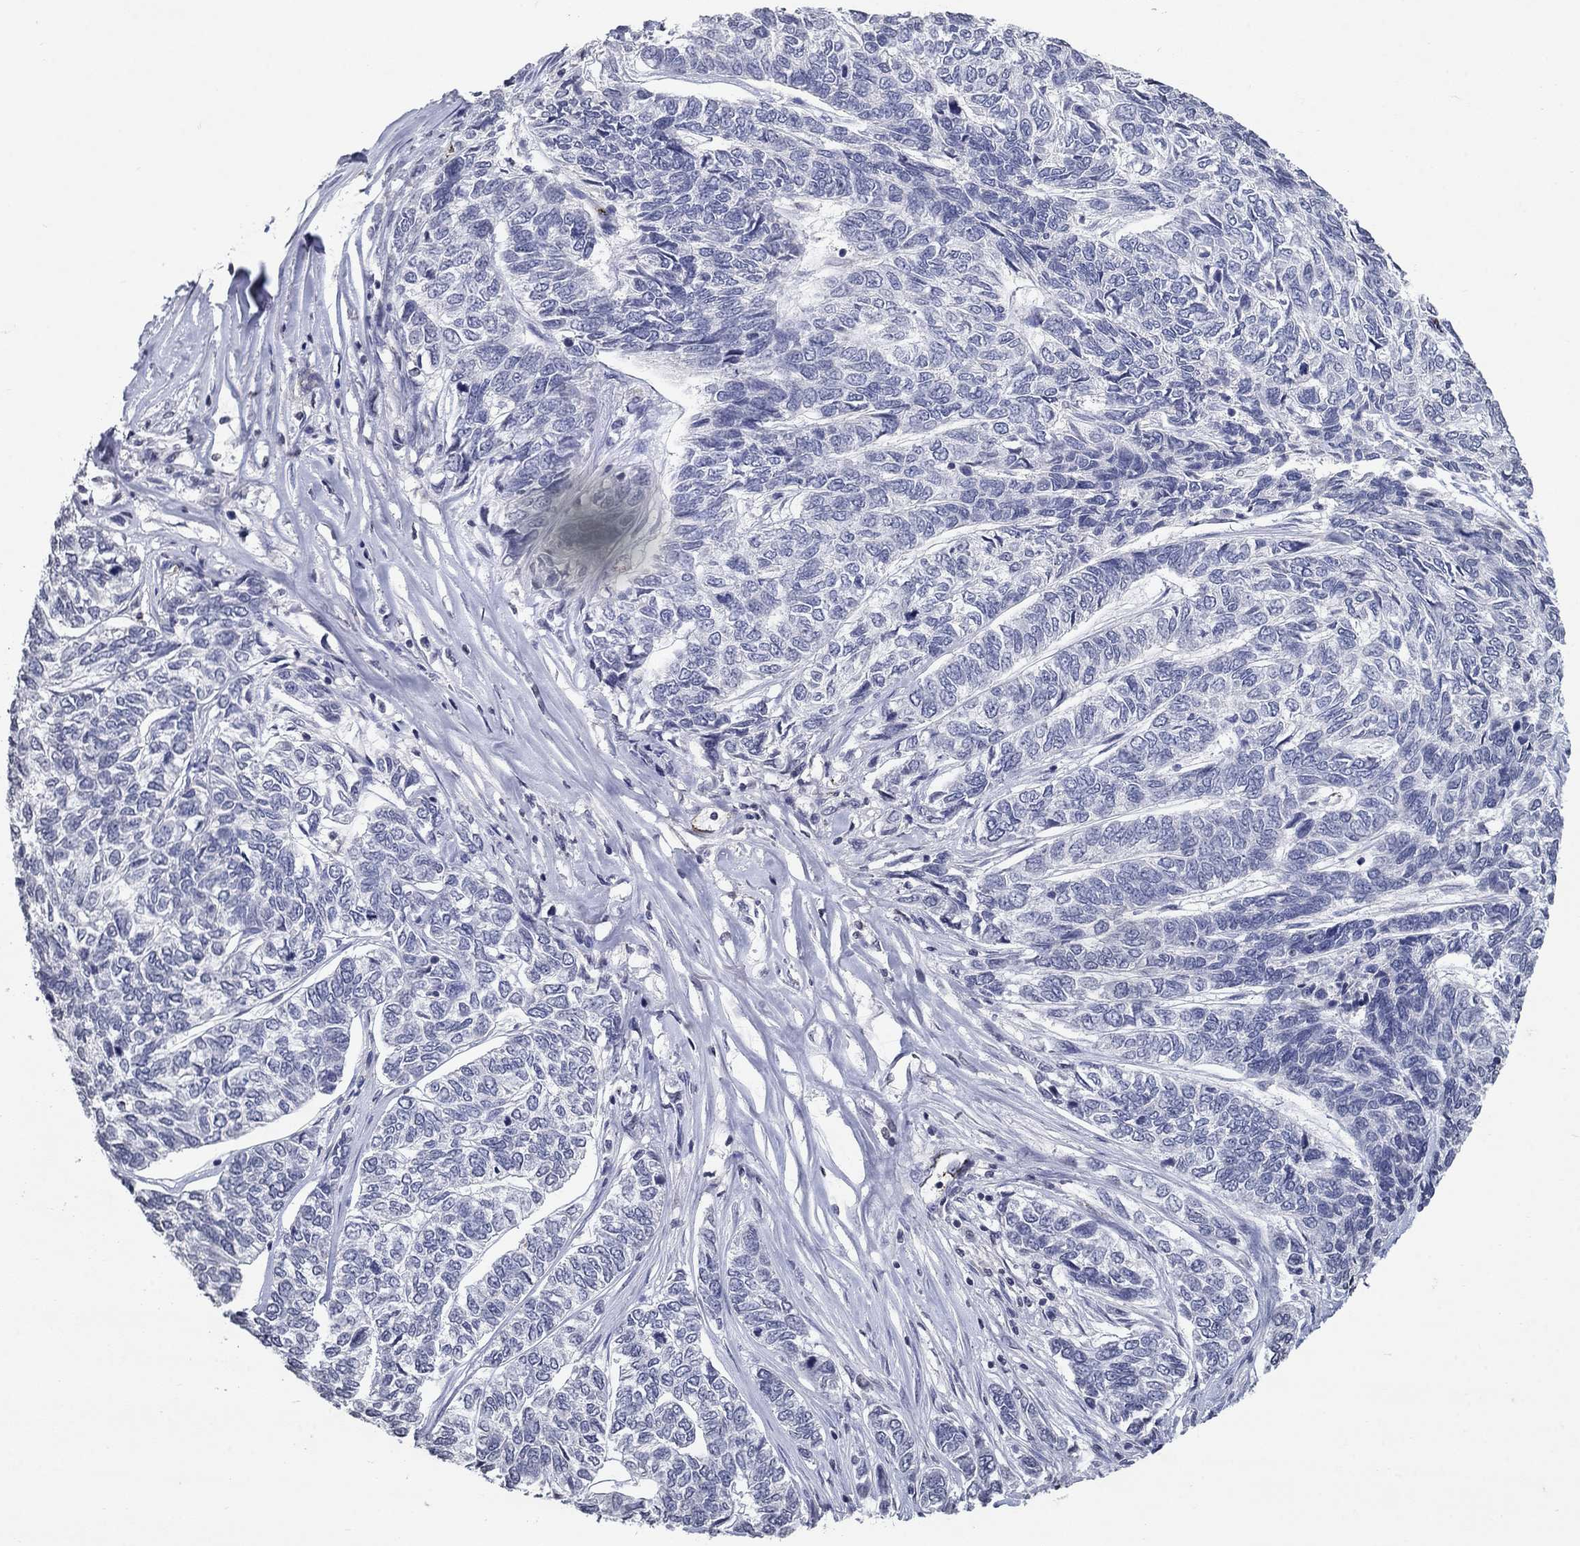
{"staining": {"intensity": "negative", "quantity": "none", "location": "none"}, "tissue": "skin cancer", "cell_type": "Tumor cells", "image_type": "cancer", "snomed": [{"axis": "morphology", "description": "Basal cell carcinoma"}, {"axis": "topography", "description": "Skin"}], "caption": "Tumor cells are negative for brown protein staining in skin cancer.", "gene": "TINAG", "patient": {"sex": "female", "age": 65}}